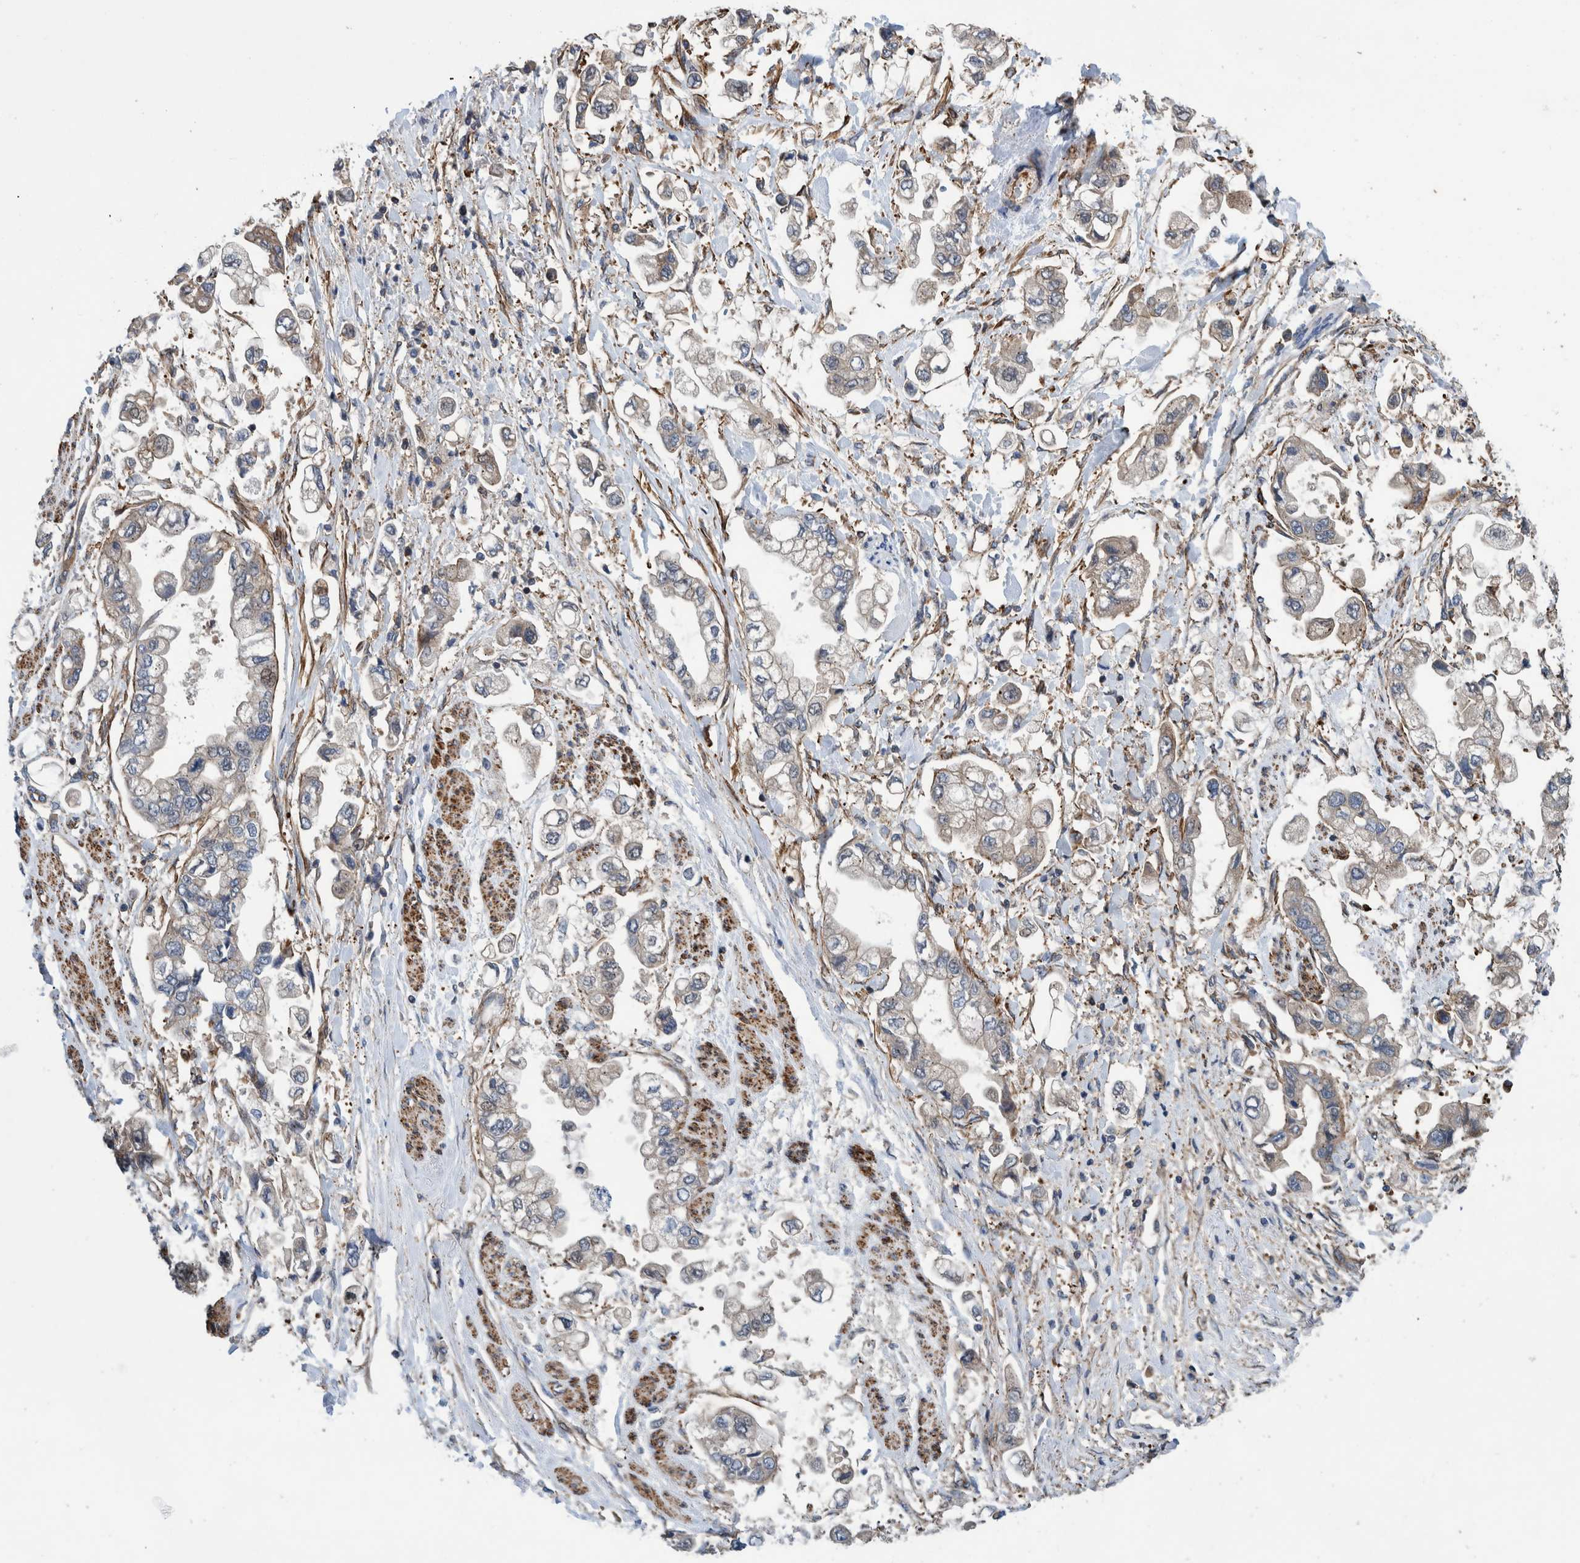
{"staining": {"intensity": "weak", "quantity": "<25%", "location": "cytoplasmic/membranous"}, "tissue": "stomach cancer", "cell_type": "Tumor cells", "image_type": "cancer", "snomed": [{"axis": "morphology", "description": "Normal tissue, NOS"}, {"axis": "morphology", "description": "Adenocarcinoma, NOS"}, {"axis": "topography", "description": "Stomach"}], "caption": "This is an immunohistochemistry (IHC) photomicrograph of human stomach adenocarcinoma. There is no staining in tumor cells.", "gene": "GRPEL2", "patient": {"sex": "male", "age": 62}}